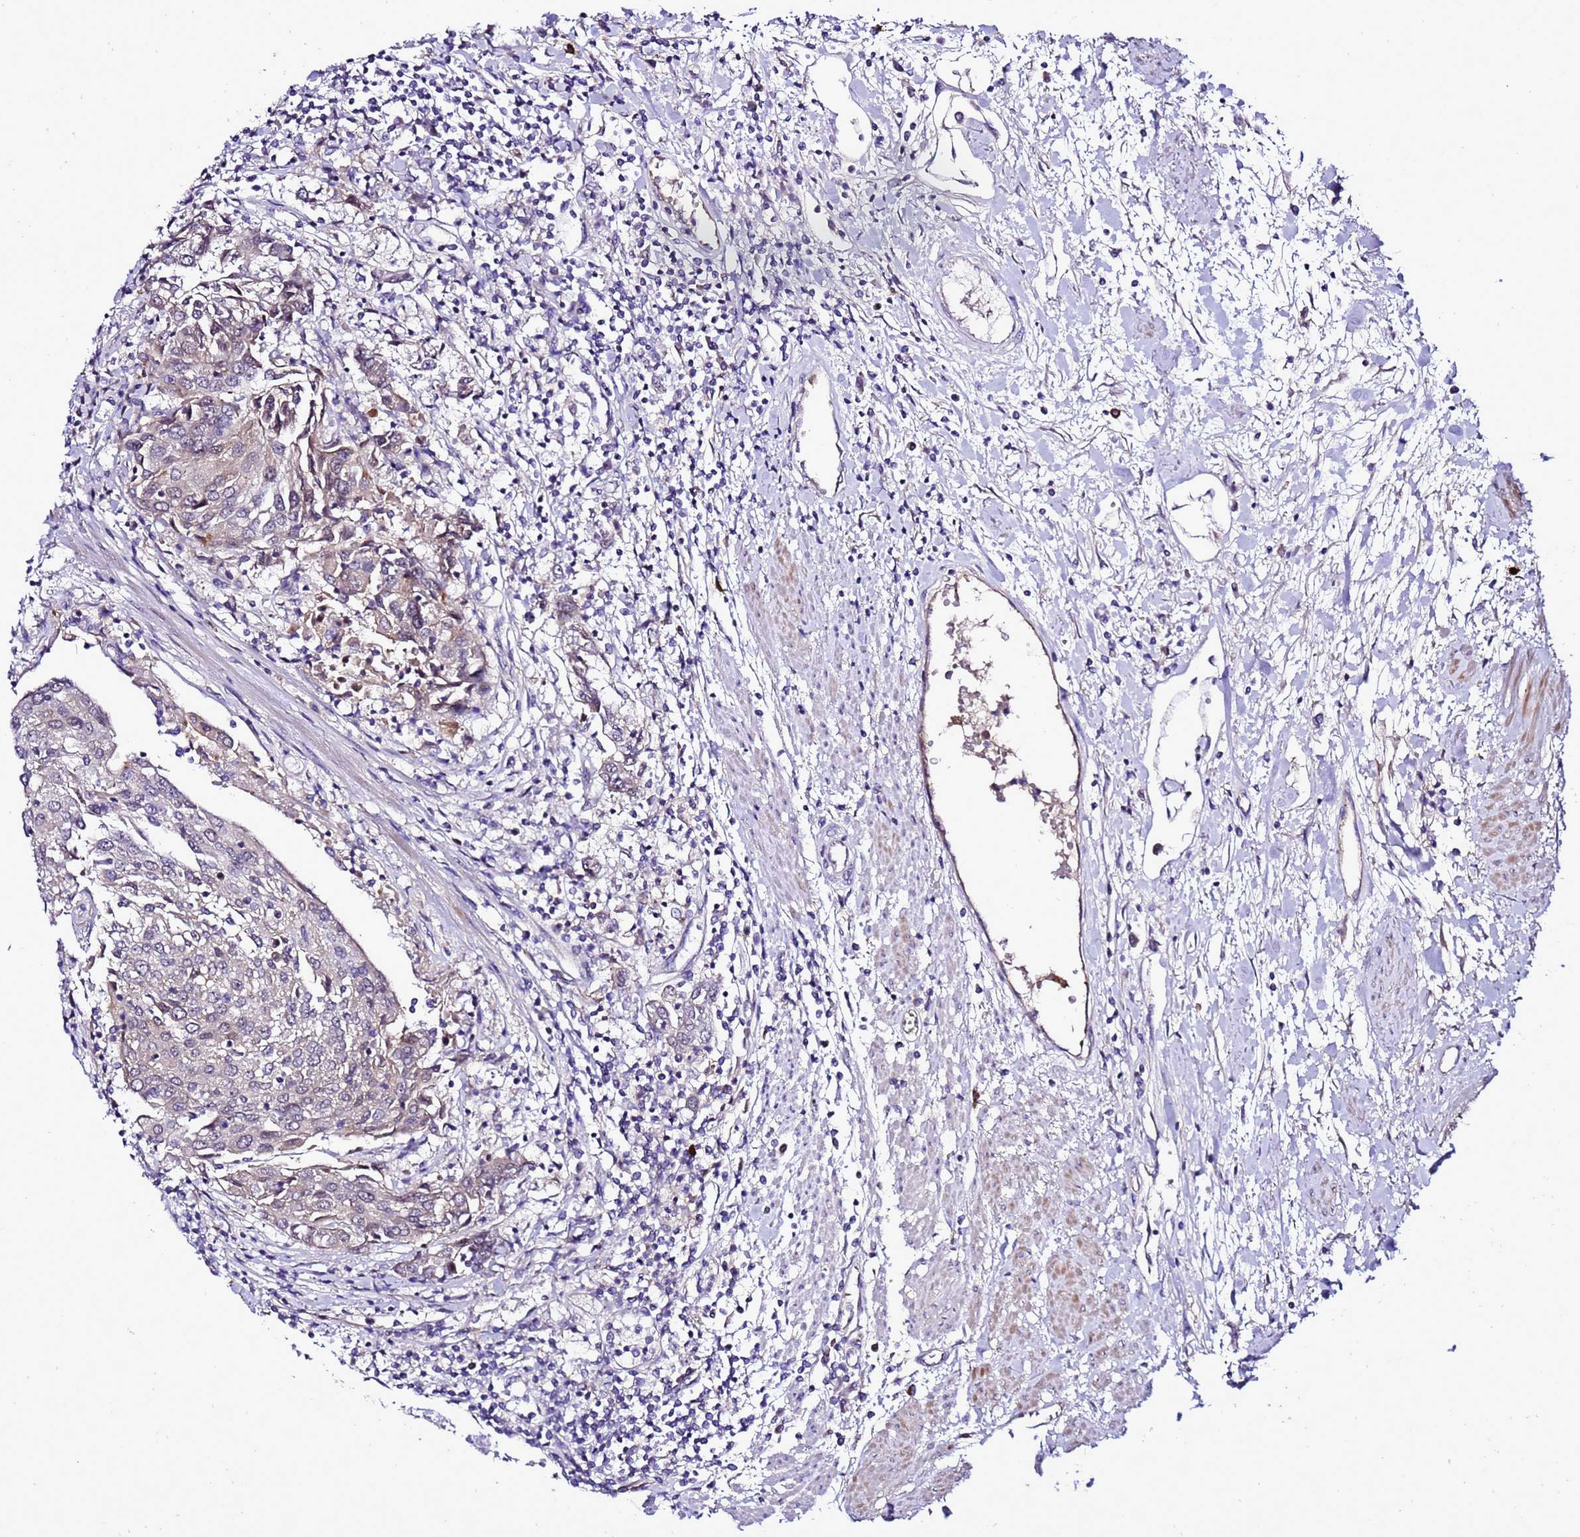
{"staining": {"intensity": "negative", "quantity": "none", "location": "none"}, "tissue": "urothelial cancer", "cell_type": "Tumor cells", "image_type": "cancer", "snomed": [{"axis": "morphology", "description": "Urothelial carcinoma, High grade"}, {"axis": "topography", "description": "Urinary bladder"}], "caption": "There is no significant staining in tumor cells of urothelial cancer. Nuclei are stained in blue.", "gene": "C19orf47", "patient": {"sex": "female", "age": 85}}